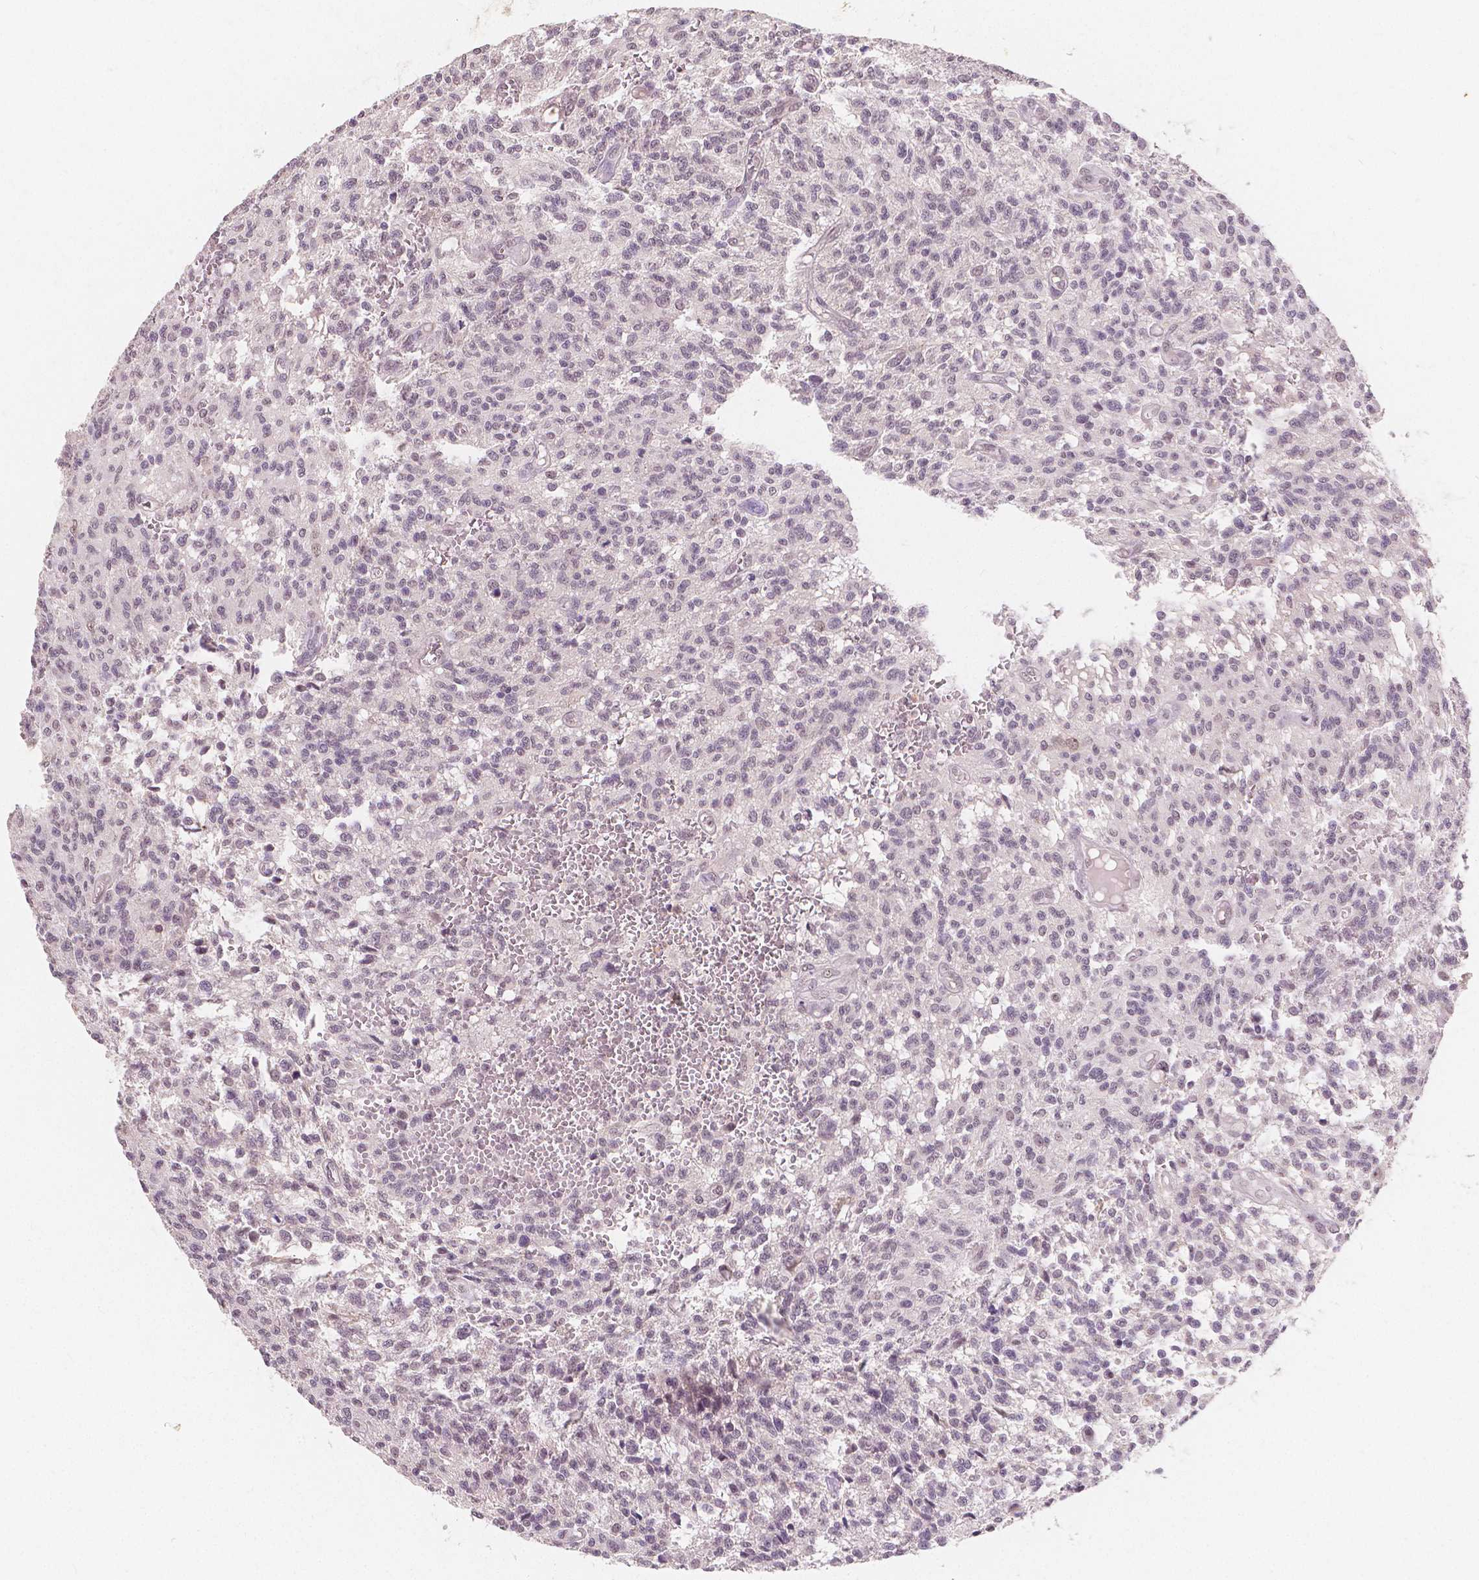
{"staining": {"intensity": "negative", "quantity": "none", "location": "none"}, "tissue": "glioma", "cell_type": "Tumor cells", "image_type": "cancer", "snomed": [{"axis": "morphology", "description": "Glioma, malignant, Low grade"}, {"axis": "topography", "description": "Brain"}], "caption": "Tumor cells show no significant protein staining in glioma.", "gene": "NOLC1", "patient": {"sex": "male", "age": 64}}